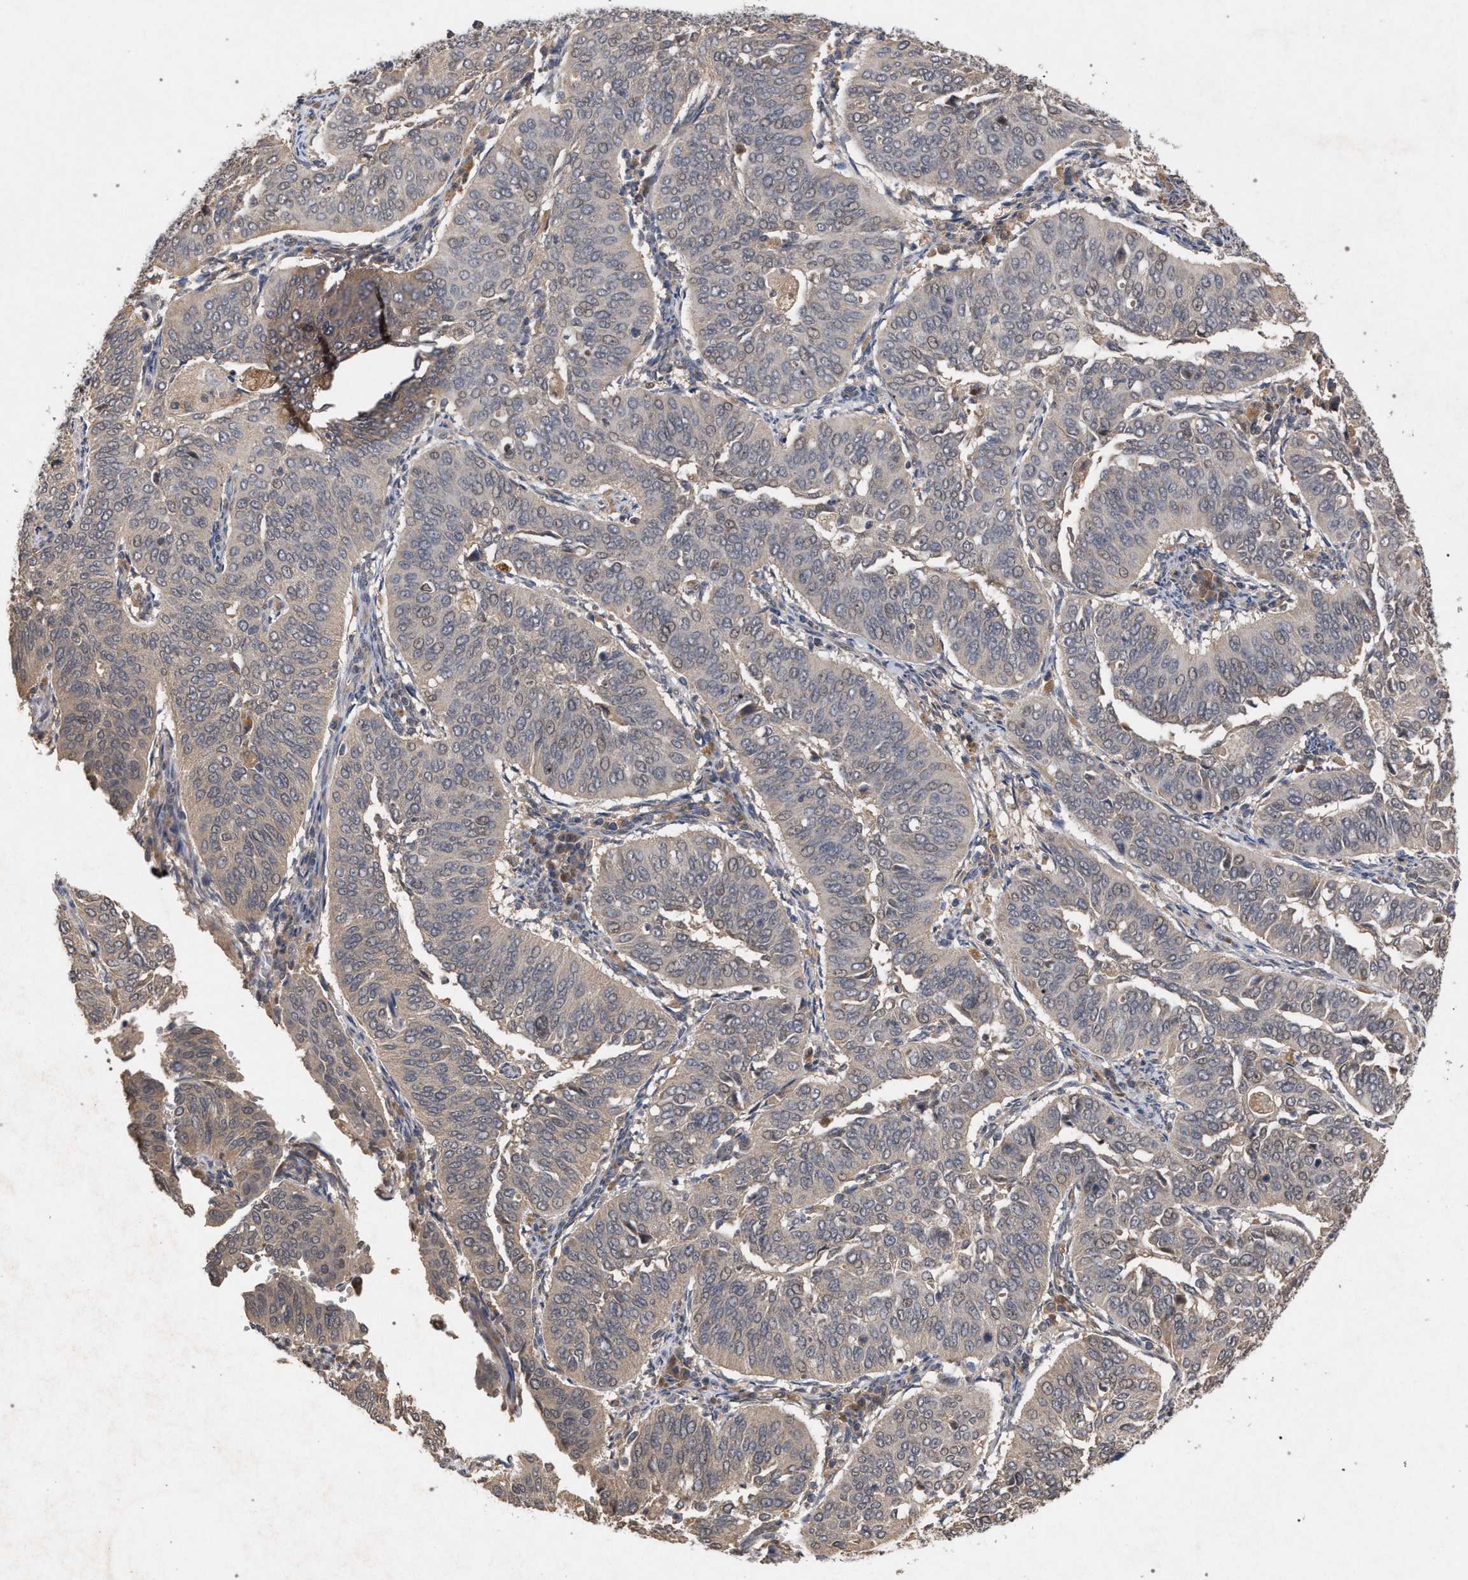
{"staining": {"intensity": "weak", "quantity": "25%-75%", "location": "cytoplasmic/membranous"}, "tissue": "cervical cancer", "cell_type": "Tumor cells", "image_type": "cancer", "snomed": [{"axis": "morphology", "description": "Normal tissue, NOS"}, {"axis": "morphology", "description": "Squamous cell carcinoma, NOS"}, {"axis": "topography", "description": "Cervix"}], "caption": "This micrograph displays immunohistochemistry staining of cervical squamous cell carcinoma, with low weak cytoplasmic/membranous expression in about 25%-75% of tumor cells.", "gene": "SLC4A4", "patient": {"sex": "female", "age": 39}}